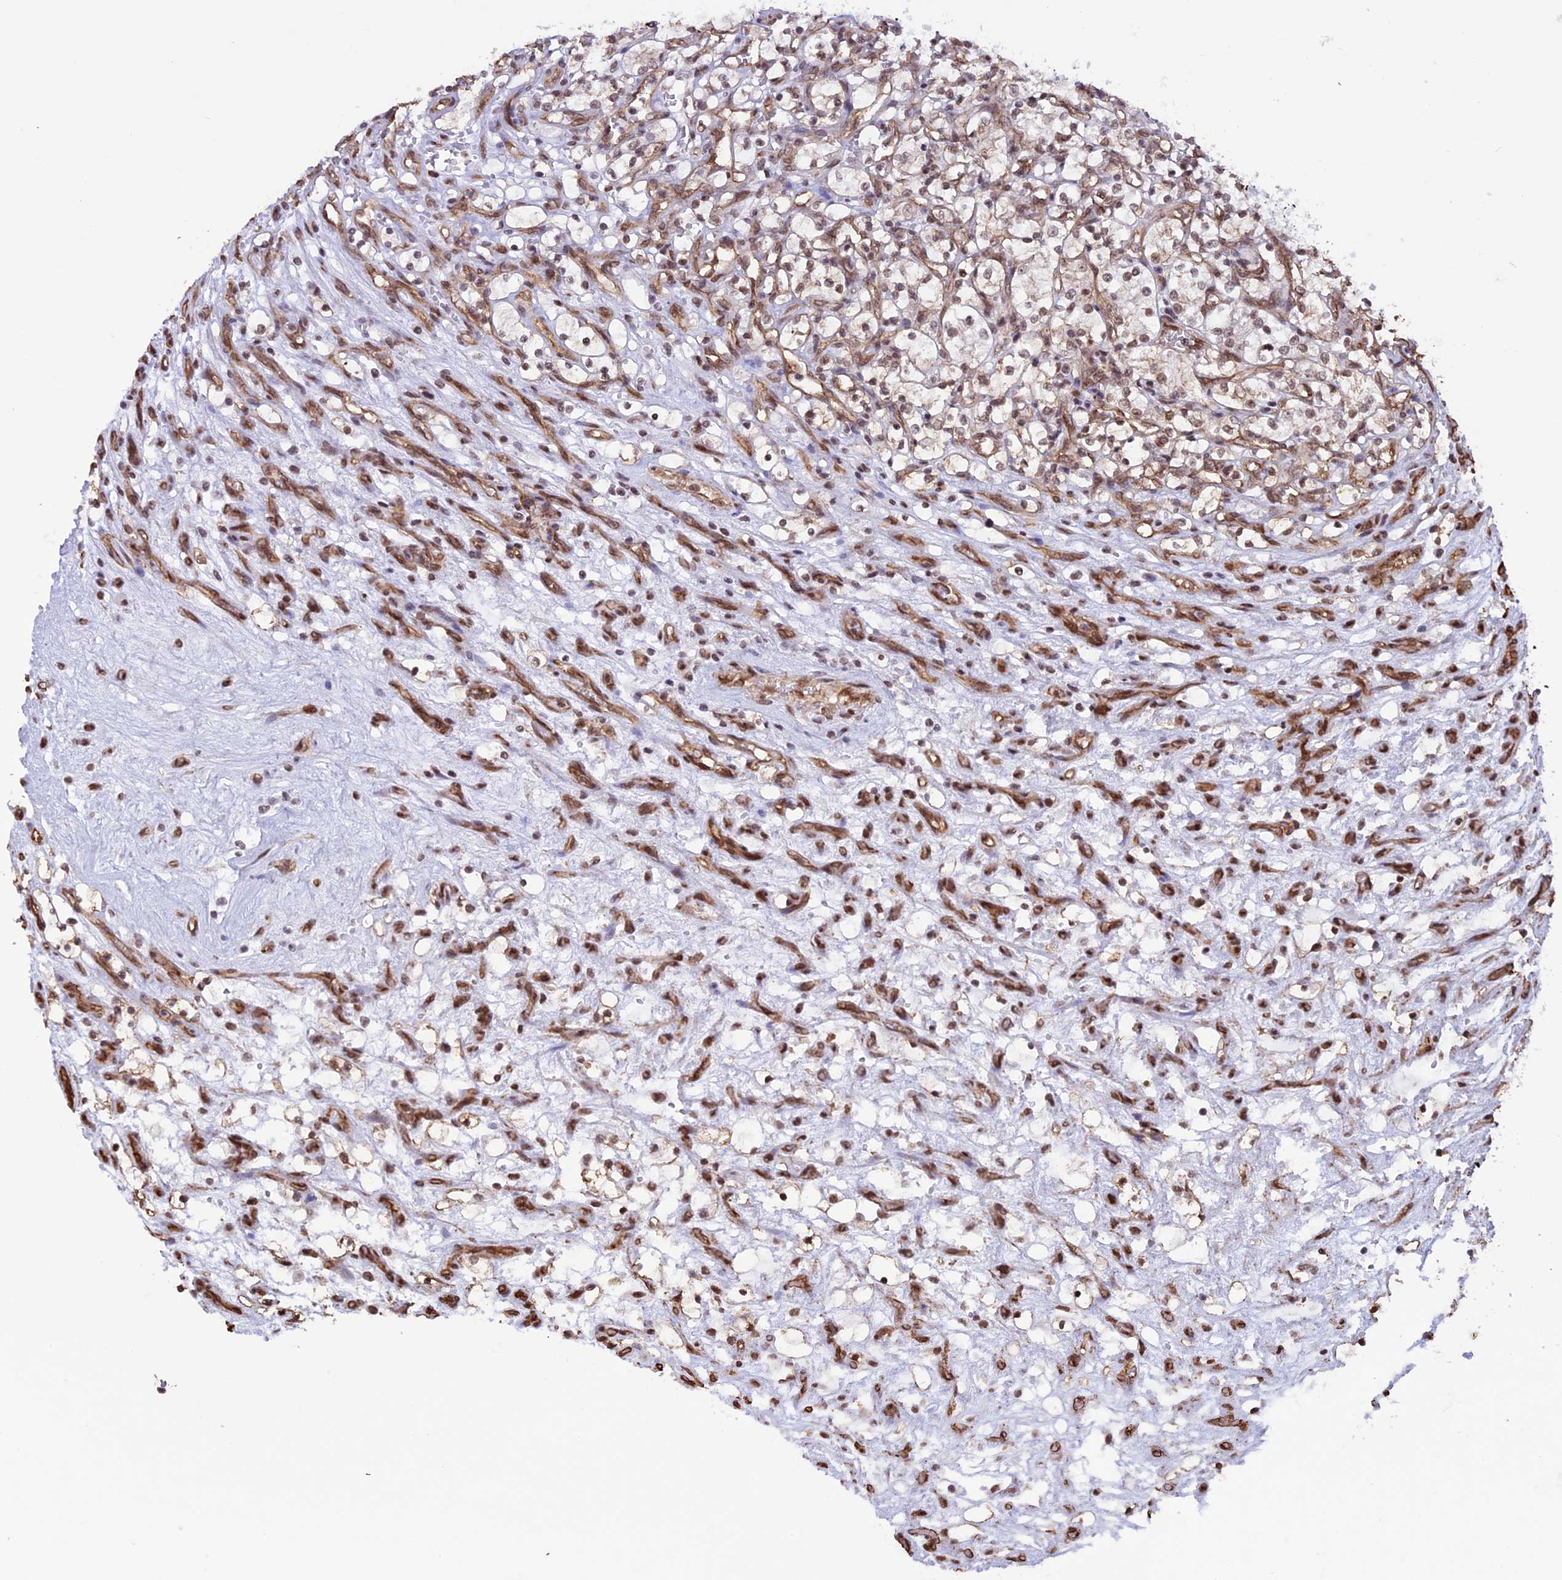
{"staining": {"intensity": "weak", "quantity": ">75%", "location": "nuclear"}, "tissue": "renal cancer", "cell_type": "Tumor cells", "image_type": "cancer", "snomed": [{"axis": "morphology", "description": "Adenocarcinoma, NOS"}, {"axis": "topography", "description": "Kidney"}], "caption": "Tumor cells exhibit weak nuclear staining in about >75% of cells in renal adenocarcinoma.", "gene": "MPHOSPH8", "patient": {"sex": "female", "age": 69}}